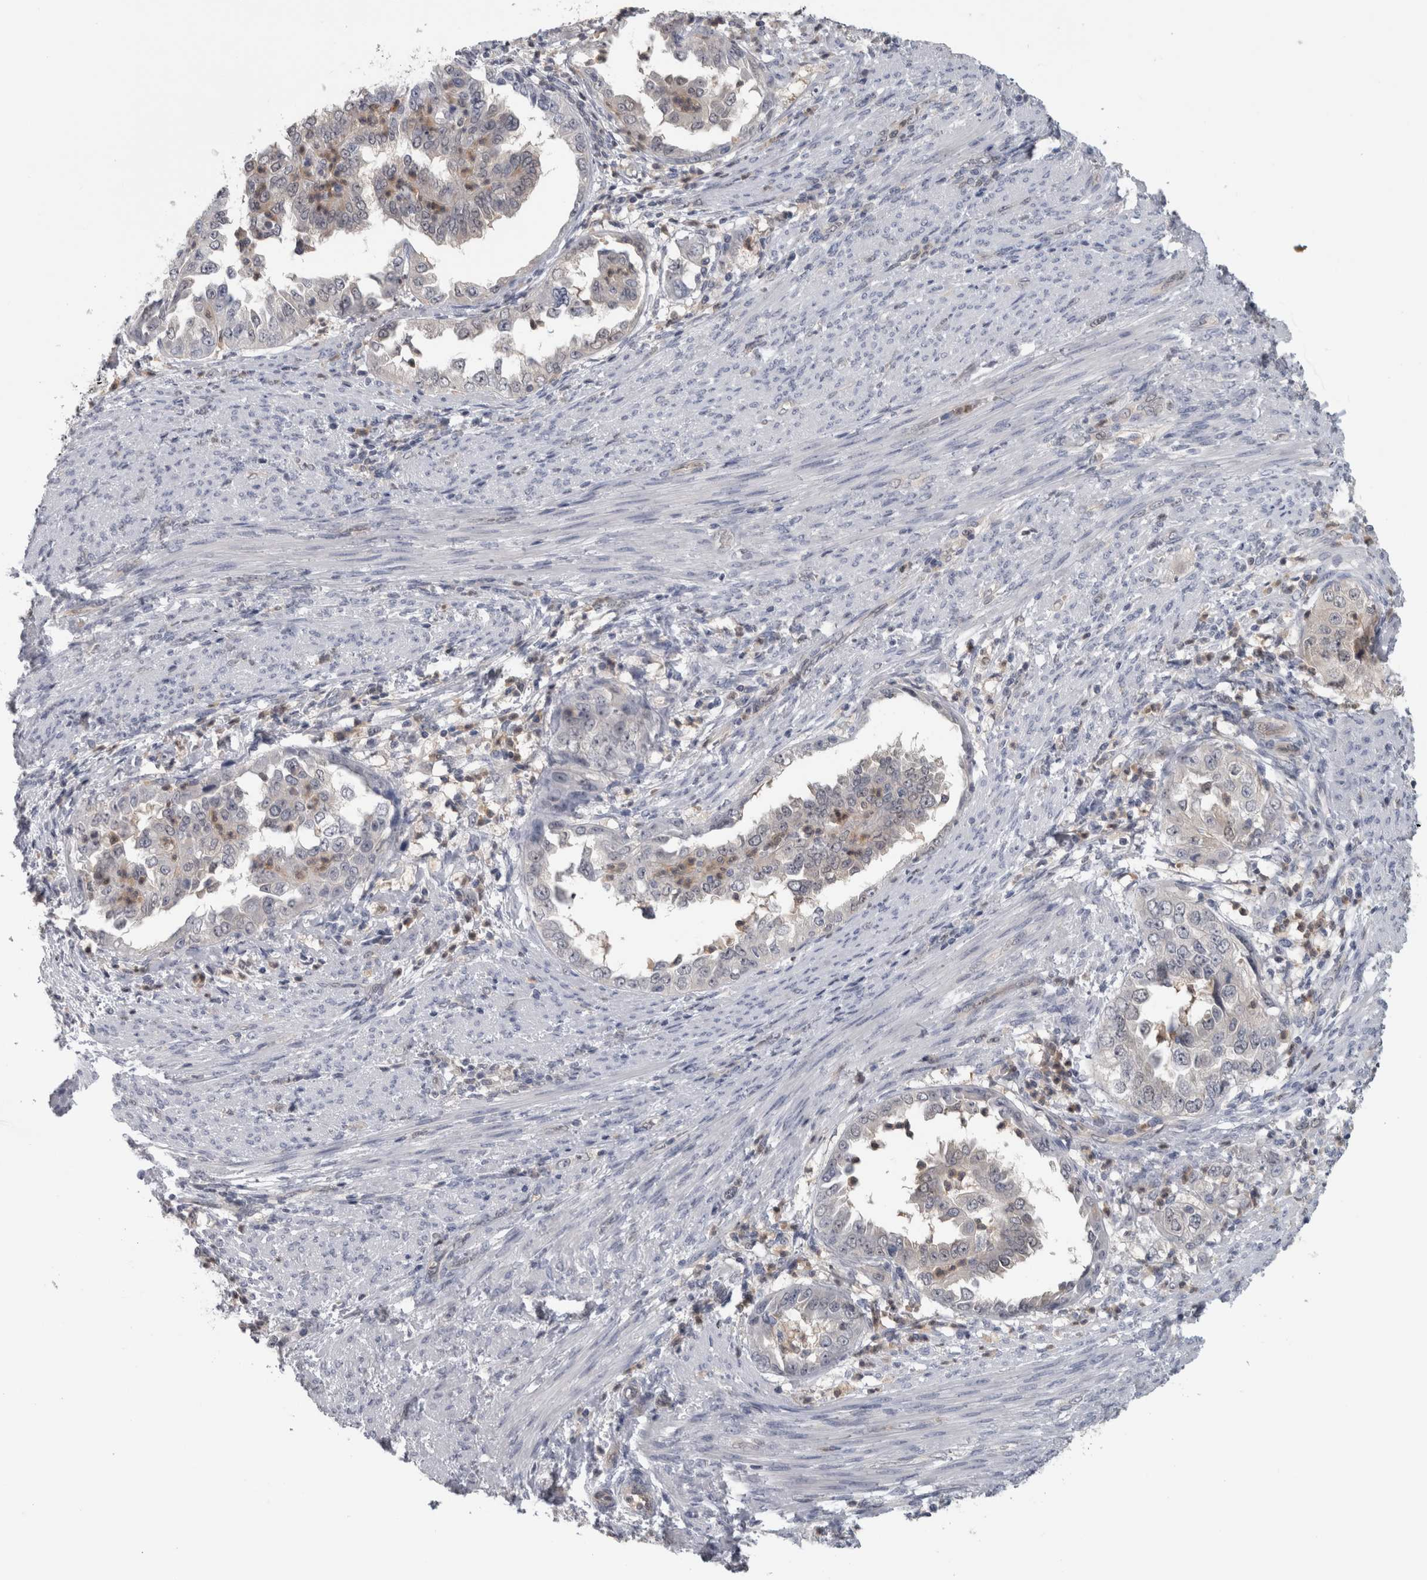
{"staining": {"intensity": "weak", "quantity": "<25%", "location": "cytoplasmic/membranous"}, "tissue": "endometrial cancer", "cell_type": "Tumor cells", "image_type": "cancer", "snomed": [{"axis": "morphology", "description": "Adenocarcinoma, NOS"}, {"axis": "topography", "description": "Endometrium"}], "caption": "This histopathology image is of endometrial adenocarcinoma stained with IHC to label a protein in brown with the nuclei are counter-stained blue. There is no staining in tumor cells.", "gene": "NAPRT", "patient": {"sex": "female", "age": 85}}